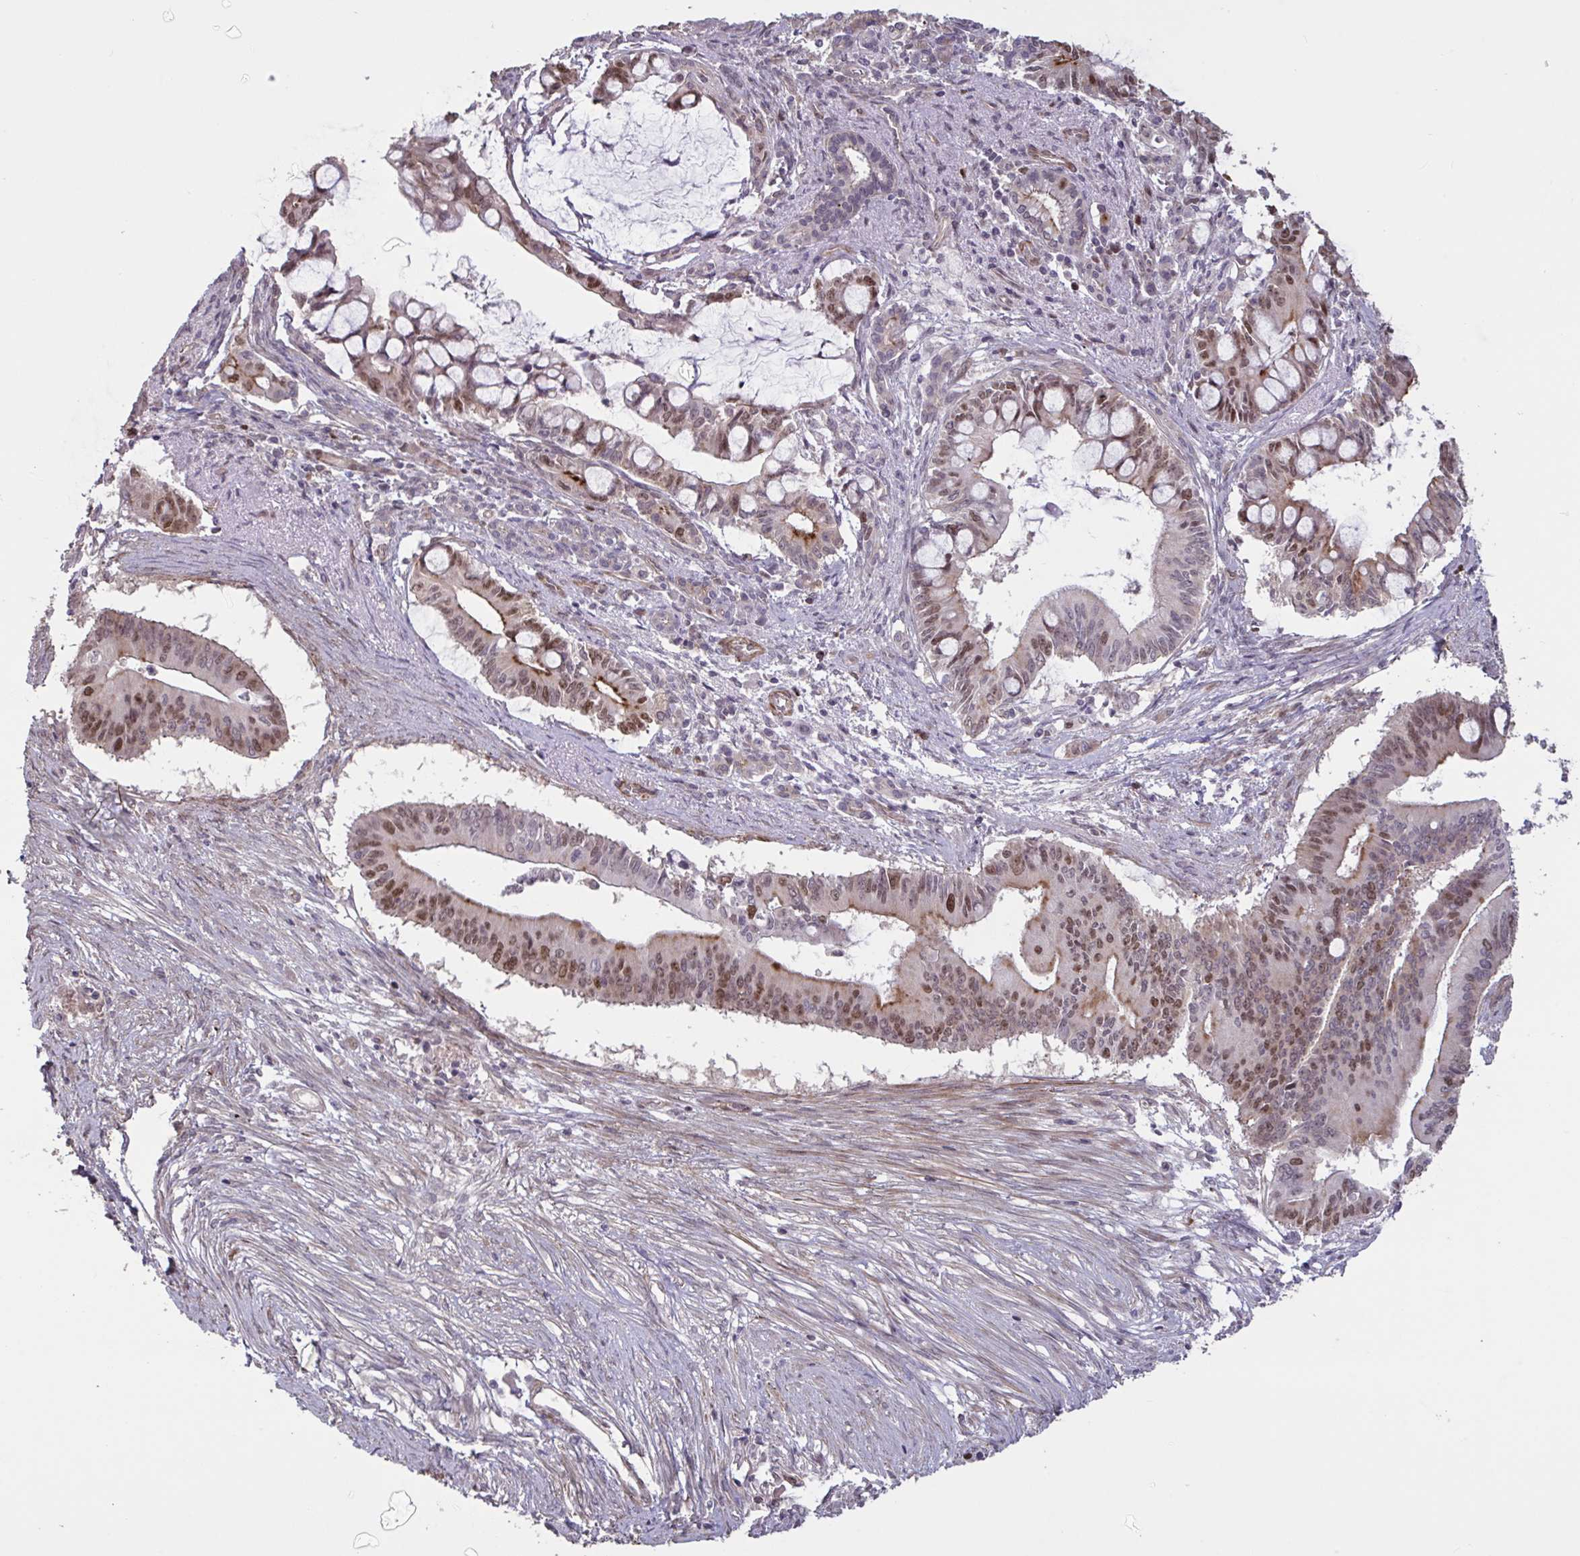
{"staining": {"intensity": "moderate", "quantity": "25%-75%", "location": "nuclear"}, "tissue": "pancreatic cancer", "cell_type": "Tumor cells", "image_type": "cancer", "snomed": [{"axis": "morphology", "description": "Adenocarcinoma, NOS"}, {"axis": "topography", "description": "Pancreas"}], "caption": "Pancreatic cancer (adenocarcinoma) stained with DAB (3,3'-diaminobenzidine) IHC demonstrates medium levels of moderate nuclear staining in approximately 25%-75% of tumor cells.", "gene": "IPO5", "patient": {"sex": "male", "age": 68}}